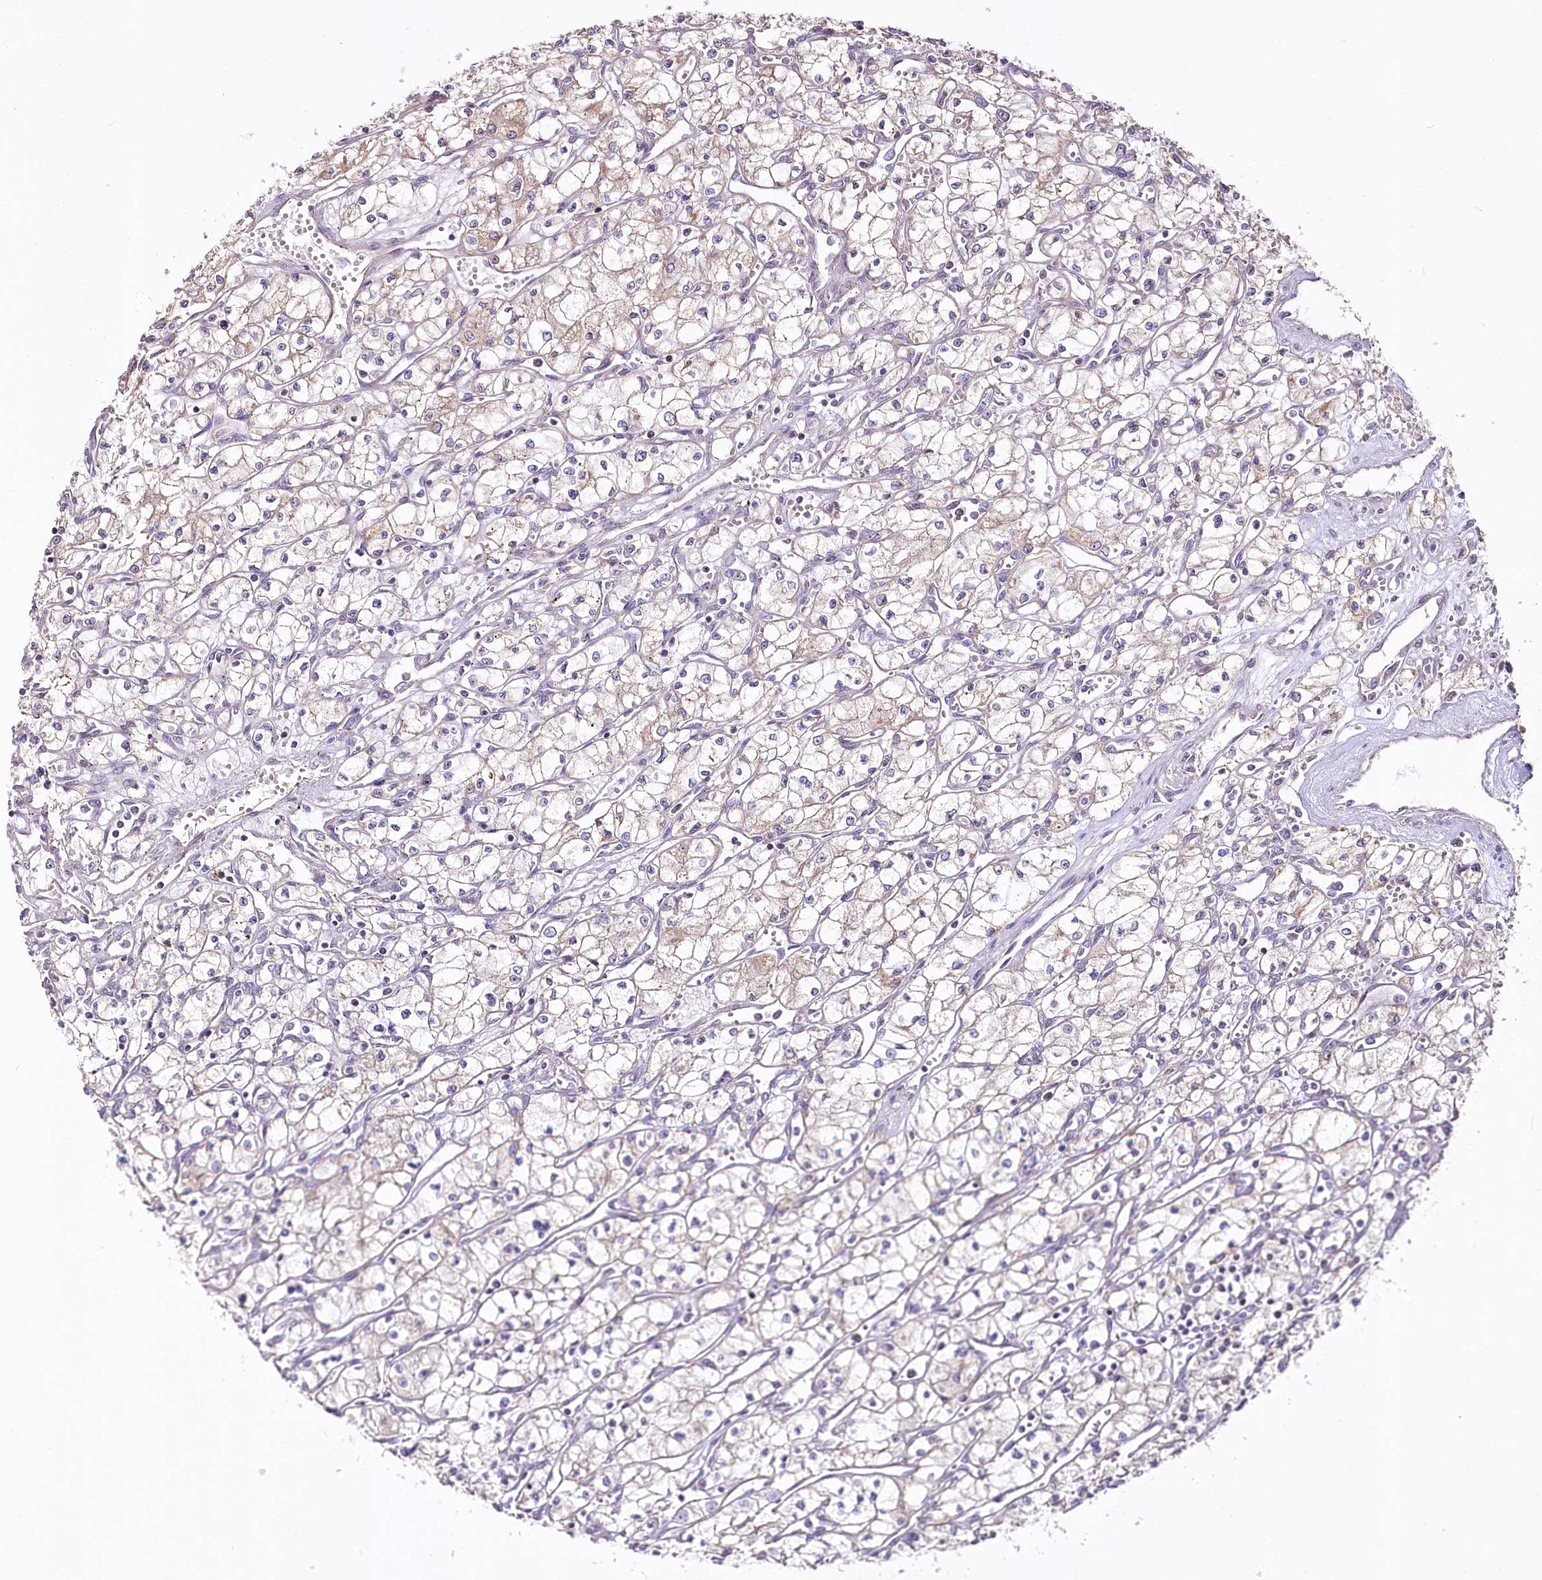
{"staining": {"intensity": "weak", "quantity": "<25%", "location": "cytoplasmic/membranous"}, "tissue": "renal cancer", "cell_type": "Tumor cells", "image_type": "cancer", "snomed": [{"axis": "morphology", "description": "Adenocarcinoma, NOS"}, {"axis": "topography", "description": "Kidney"}], "caption": "This is an immunohistochemistry (IHC) image of renal cancer. There is no staining in tumor cells.", "gene": "ZNF226", "patient": {"sex": "male", "age": 59}}